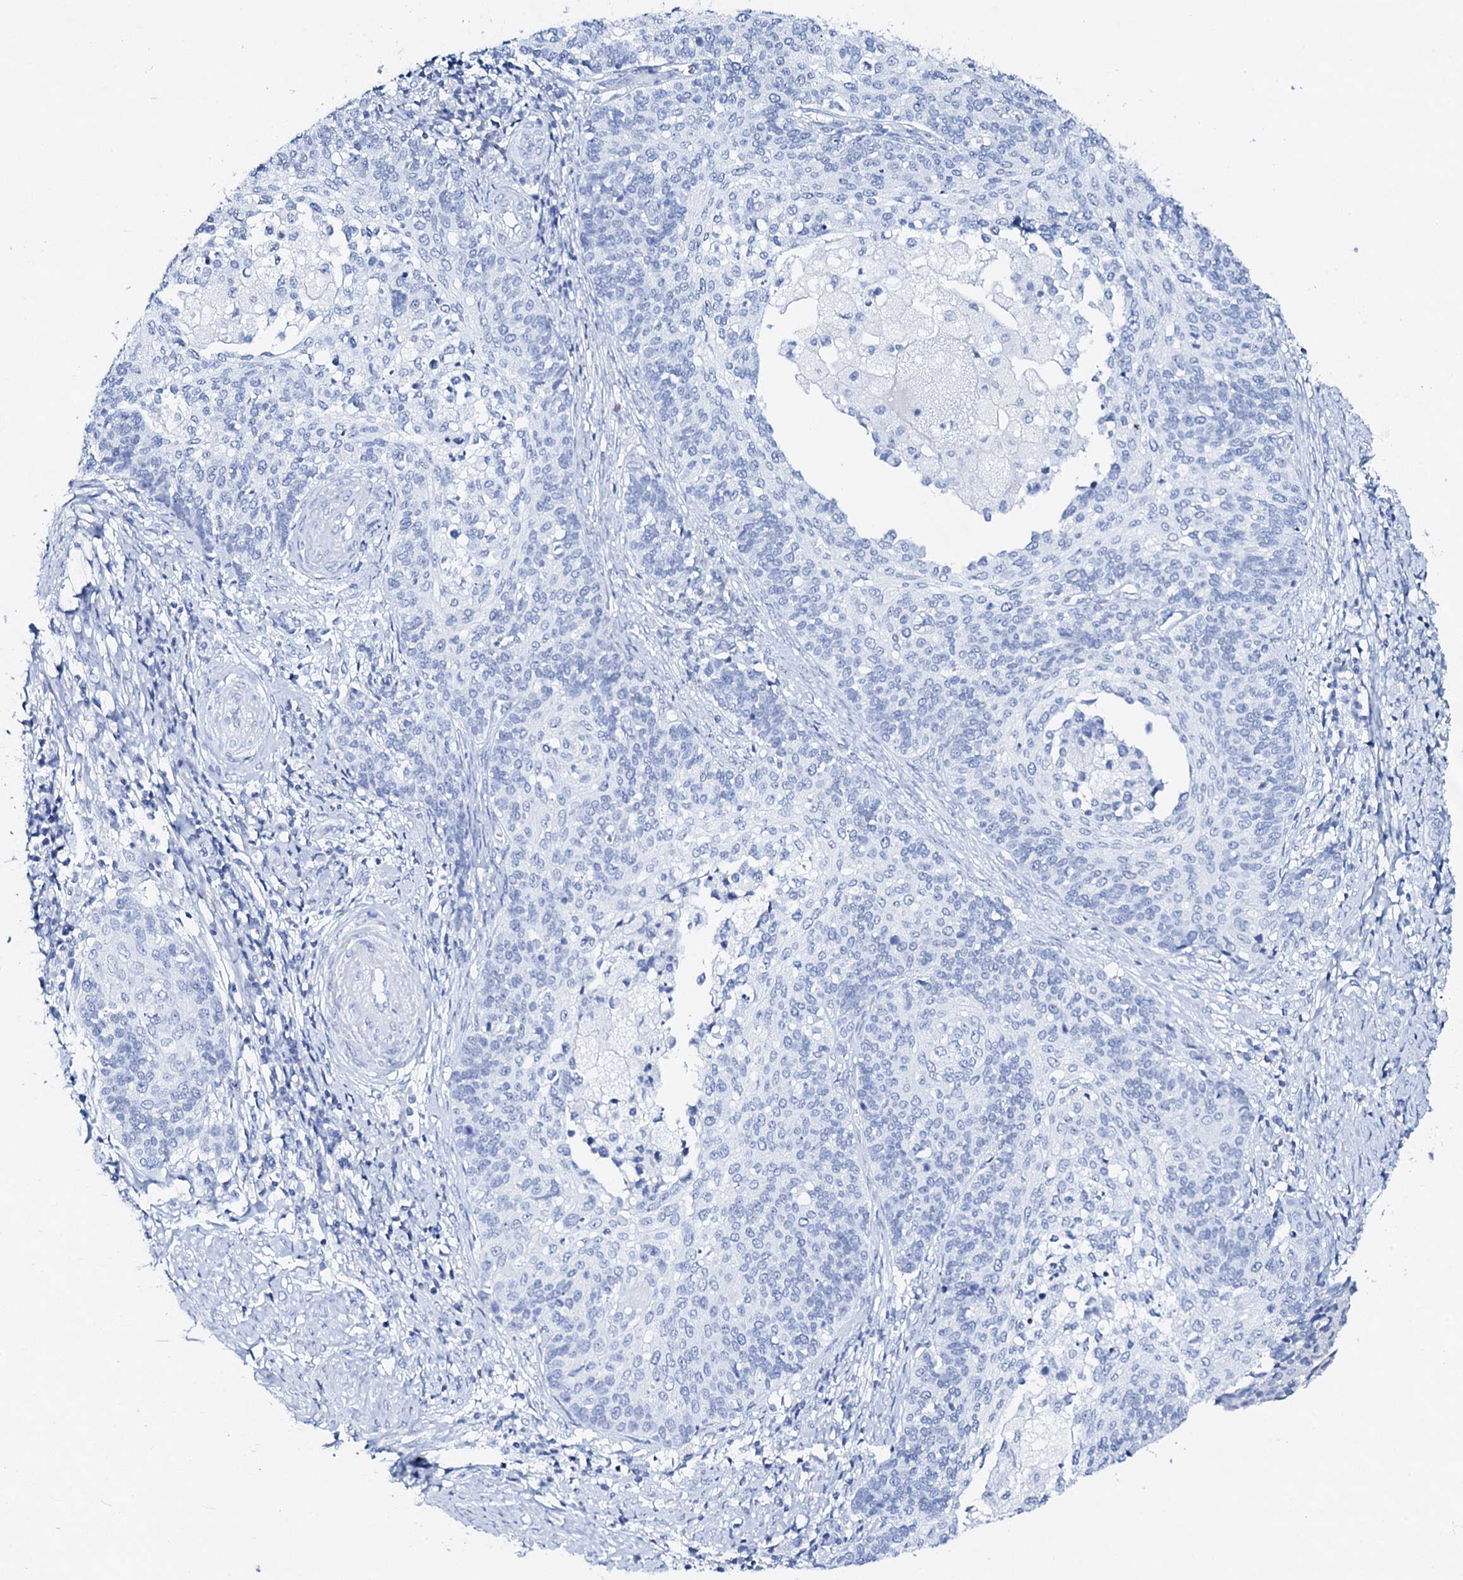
{"staining": {"intensity": "negative", "quantity": "none", "location": "none"}, "tissue": "cervical cancer", "cell_type": "Tumor cells", "image_type": "cancer", "snomed": [{"axis": "morphology", "description": "Squamous cell carcinoma, NOS"}, {"axis": "topography", "description": "Cervix"}], "caption": "Tumor cells are negative for brown protein staining in cervical cancer. Brightfield microscopy of IHC stained with DAB (3,3'-diaminobenzidine) (brown) and hematoxylin (blue), captured at high magnification.", "gene": "FBXL16", "patient": {"sex": "female", "age": 39}}